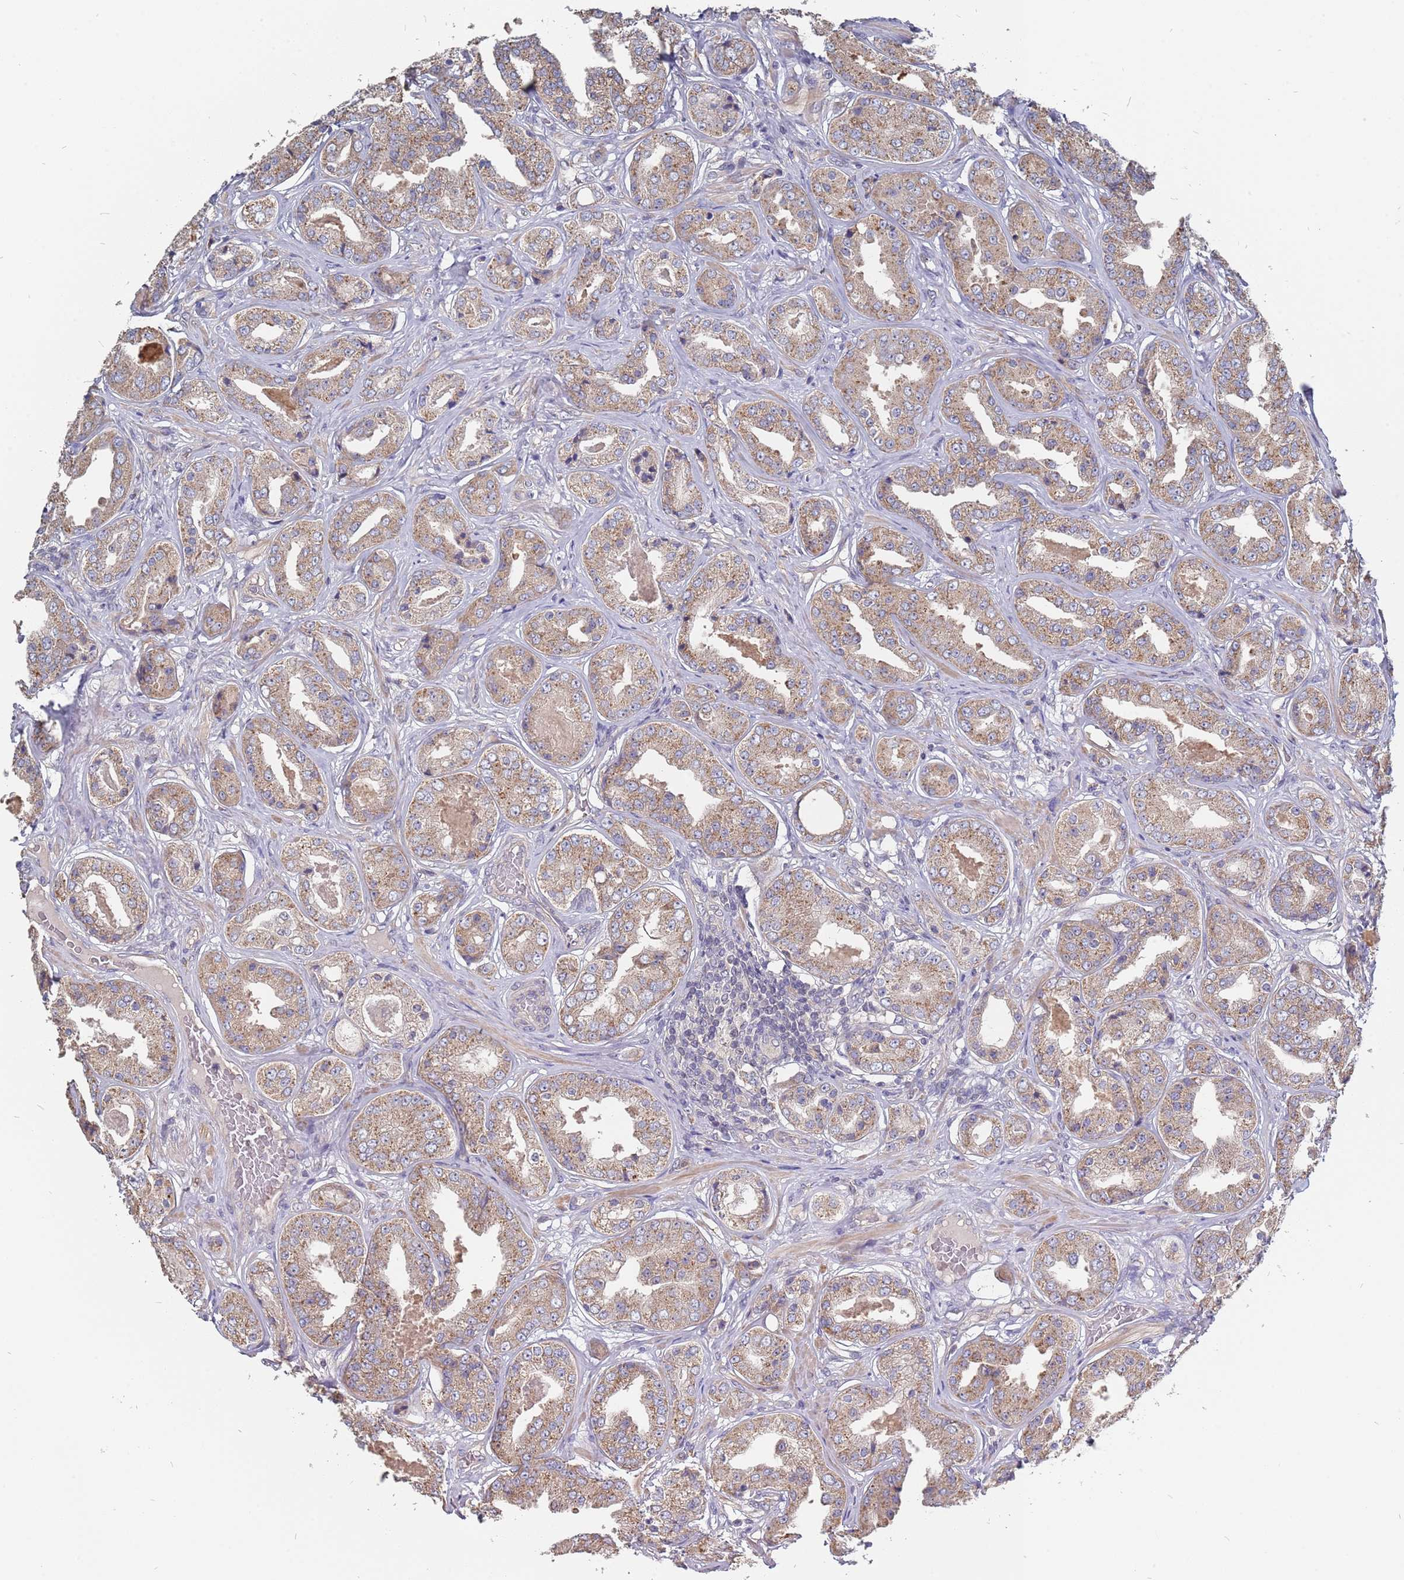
{"staining": {"intensity": "weak", "quantity": ">75%", "location": "cytoplasmic/membranous"}, "tissue": "prostate cancer", "cell_type": "Tumor cells", "image_type": "cancer", "snomed": [{"axis": "morphology", "description": "Adenocarcinoma, High grade"}, {"axis": "topography", "description": "Prostate"}], "caption": "Immunohistochemistry photomicrograph of human prostate adenocarcinoma (high-grade) stained for a protein (brown), which displays low levels of weak cytoplasmic/membranous staining in about >75% of tumor cells.", "gene": "TCEANC2", "patient": {"sex": "male", "age": 63}}